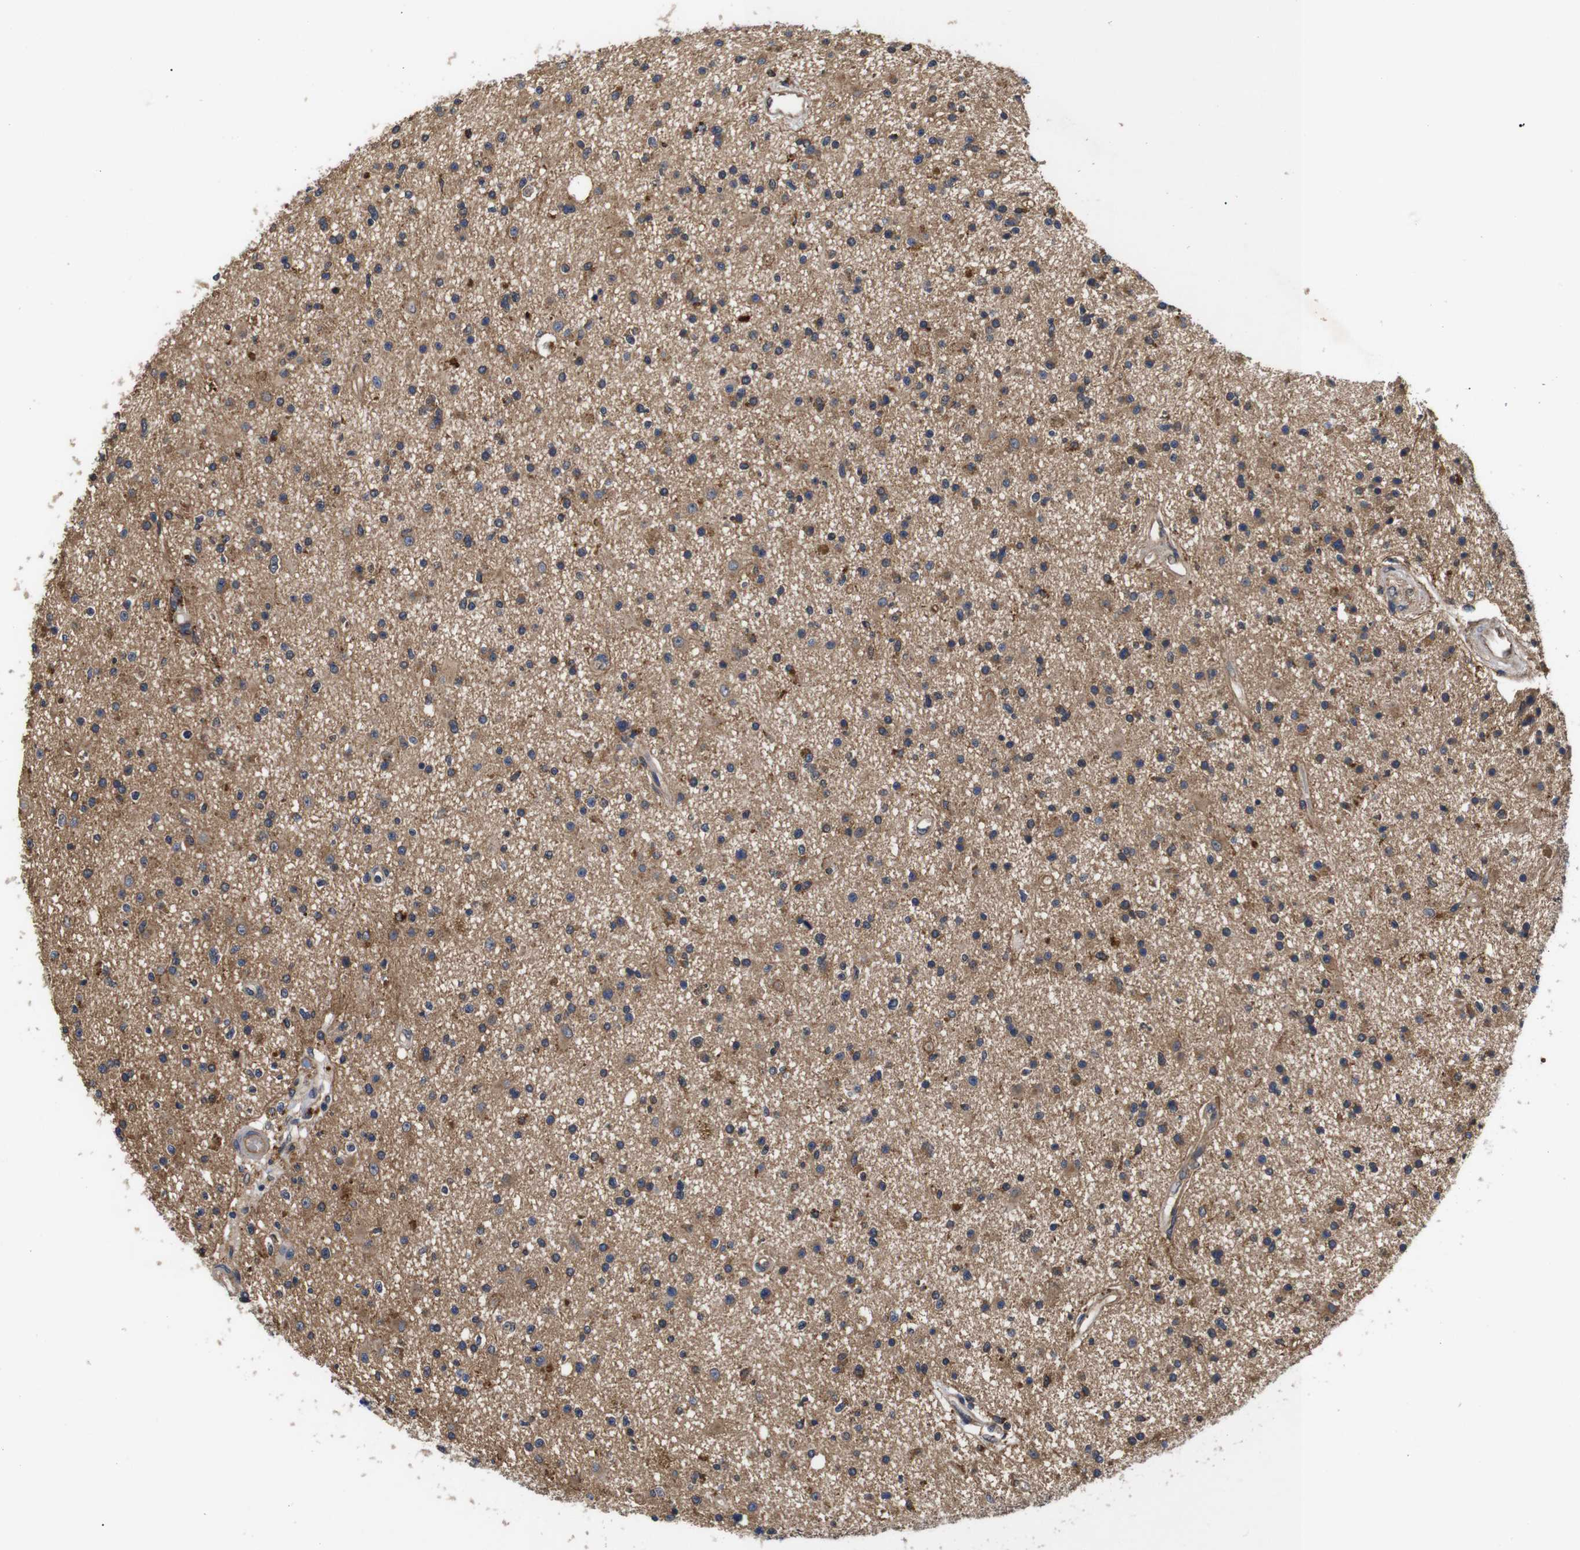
{"staining": {"intensity": "moderate", "quantity": ">75%", "location": "cytoplasmic/membranous"}, "tissue": "glioma", "cell_type": "Tumor cells", "image_type": "cancer", "snomed": [{"axis": "morphology", "description": "Glioma, malignant, High grade"}, {"axis": "topography", "description": "Brain"}], "caption": "Immunohistochemical staining of malignant glioma (high-grade) exhibits medium levels of moderate cytoplasmic/membranous positivity in about >75% of tumor cells.", "gene": "DDR1", "patient": {"sex": "male", "age": 33}}